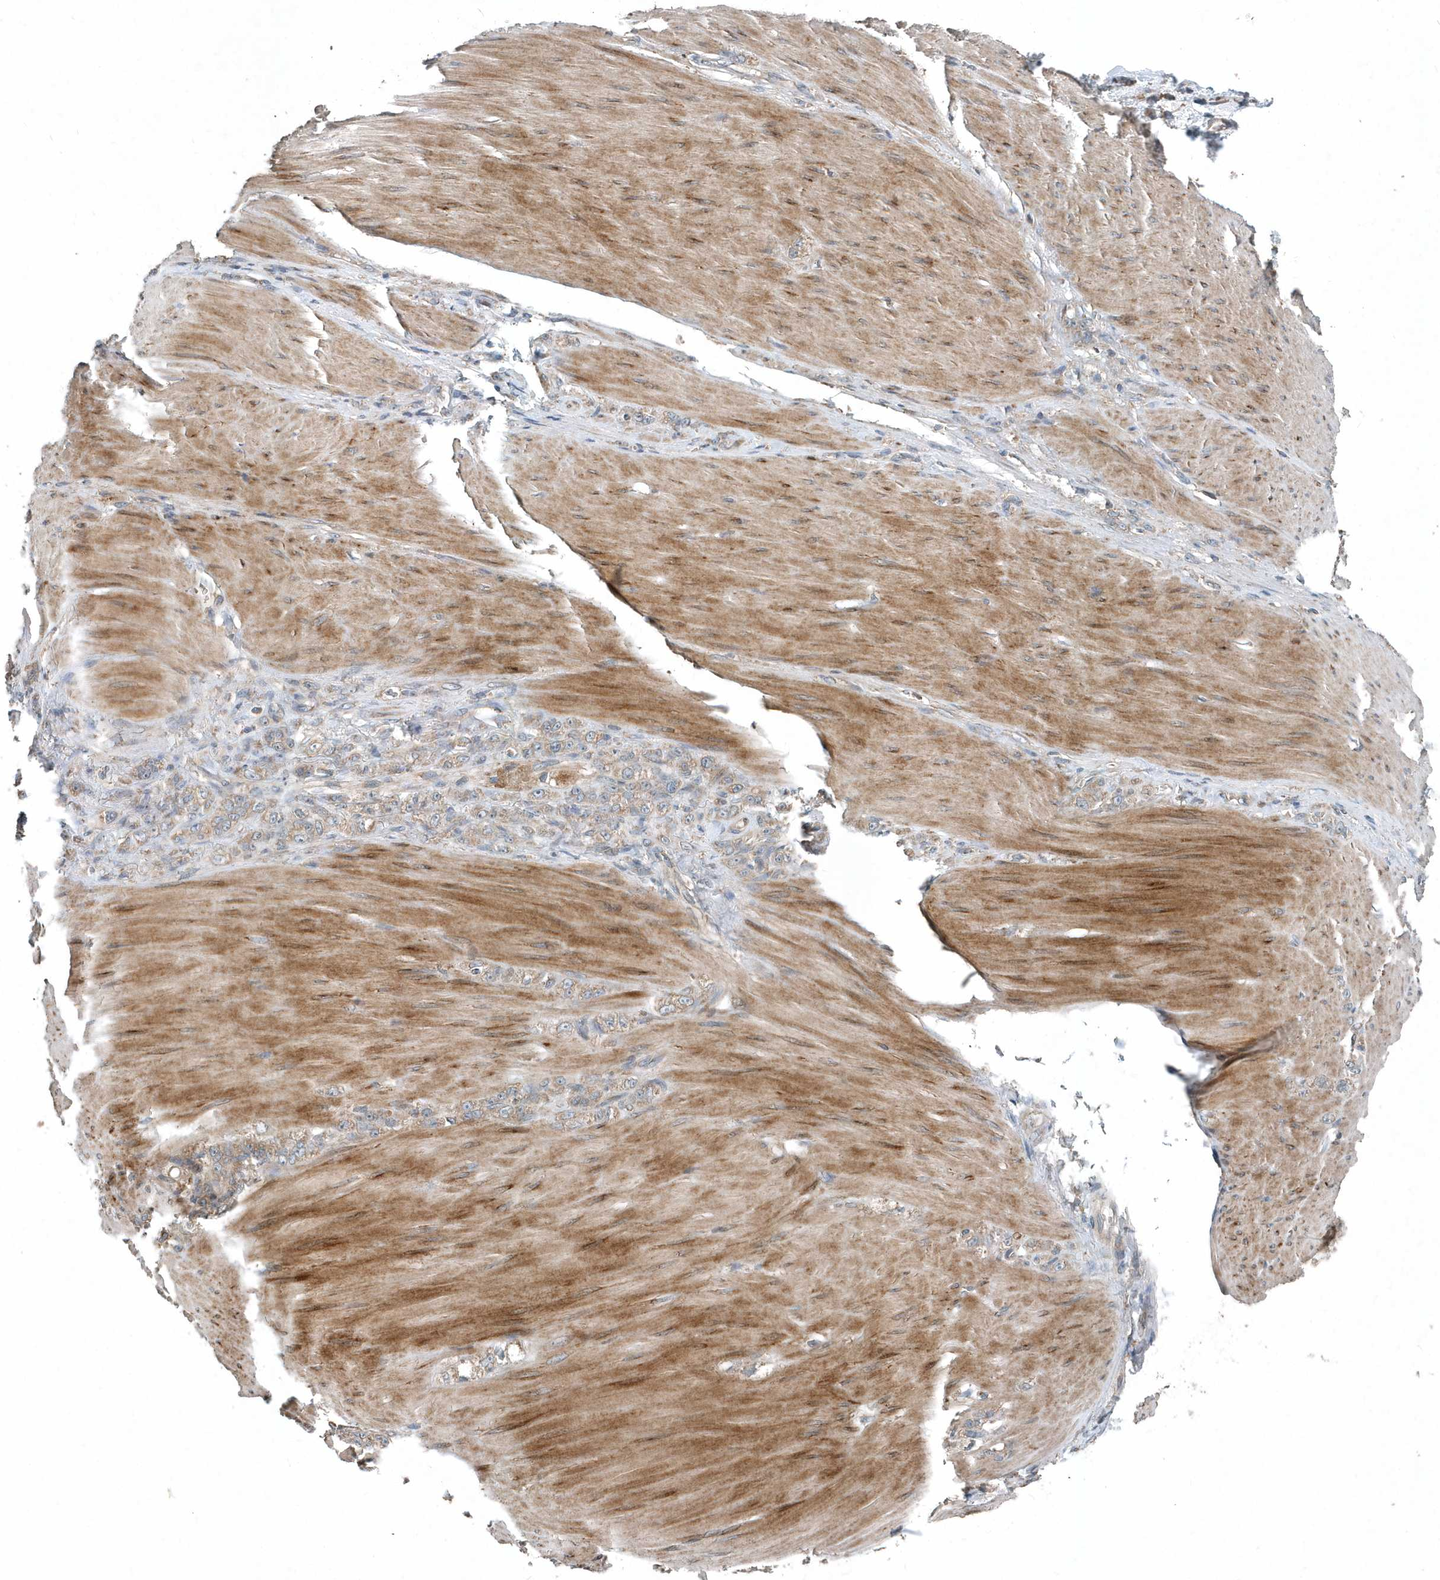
{"staining": {"intensity": "weak", "quantity": "25%-75%", "location": "cytoplasmic/membranous"}, "tissue": "stomach cancer", "cell_type": "Tumor cells", "image_type": "cancer", "snomed": [{"axis": "morphology", "description": "Normal tissue, NOS"}, {"axis": "morphology", "description": "Adenocarcinoma, NOS"}, {"axis": "topography", "description": "Stomach"}], "caption": "DAB immunohistochemical staining of human adenocarcinoma (stomach) reveals weak cytoplasmic/membranous protein staining in about 25%-75% of tumor cells.", "gene": "SCFD2", "patient": {"sex": "male", "age": 82}}